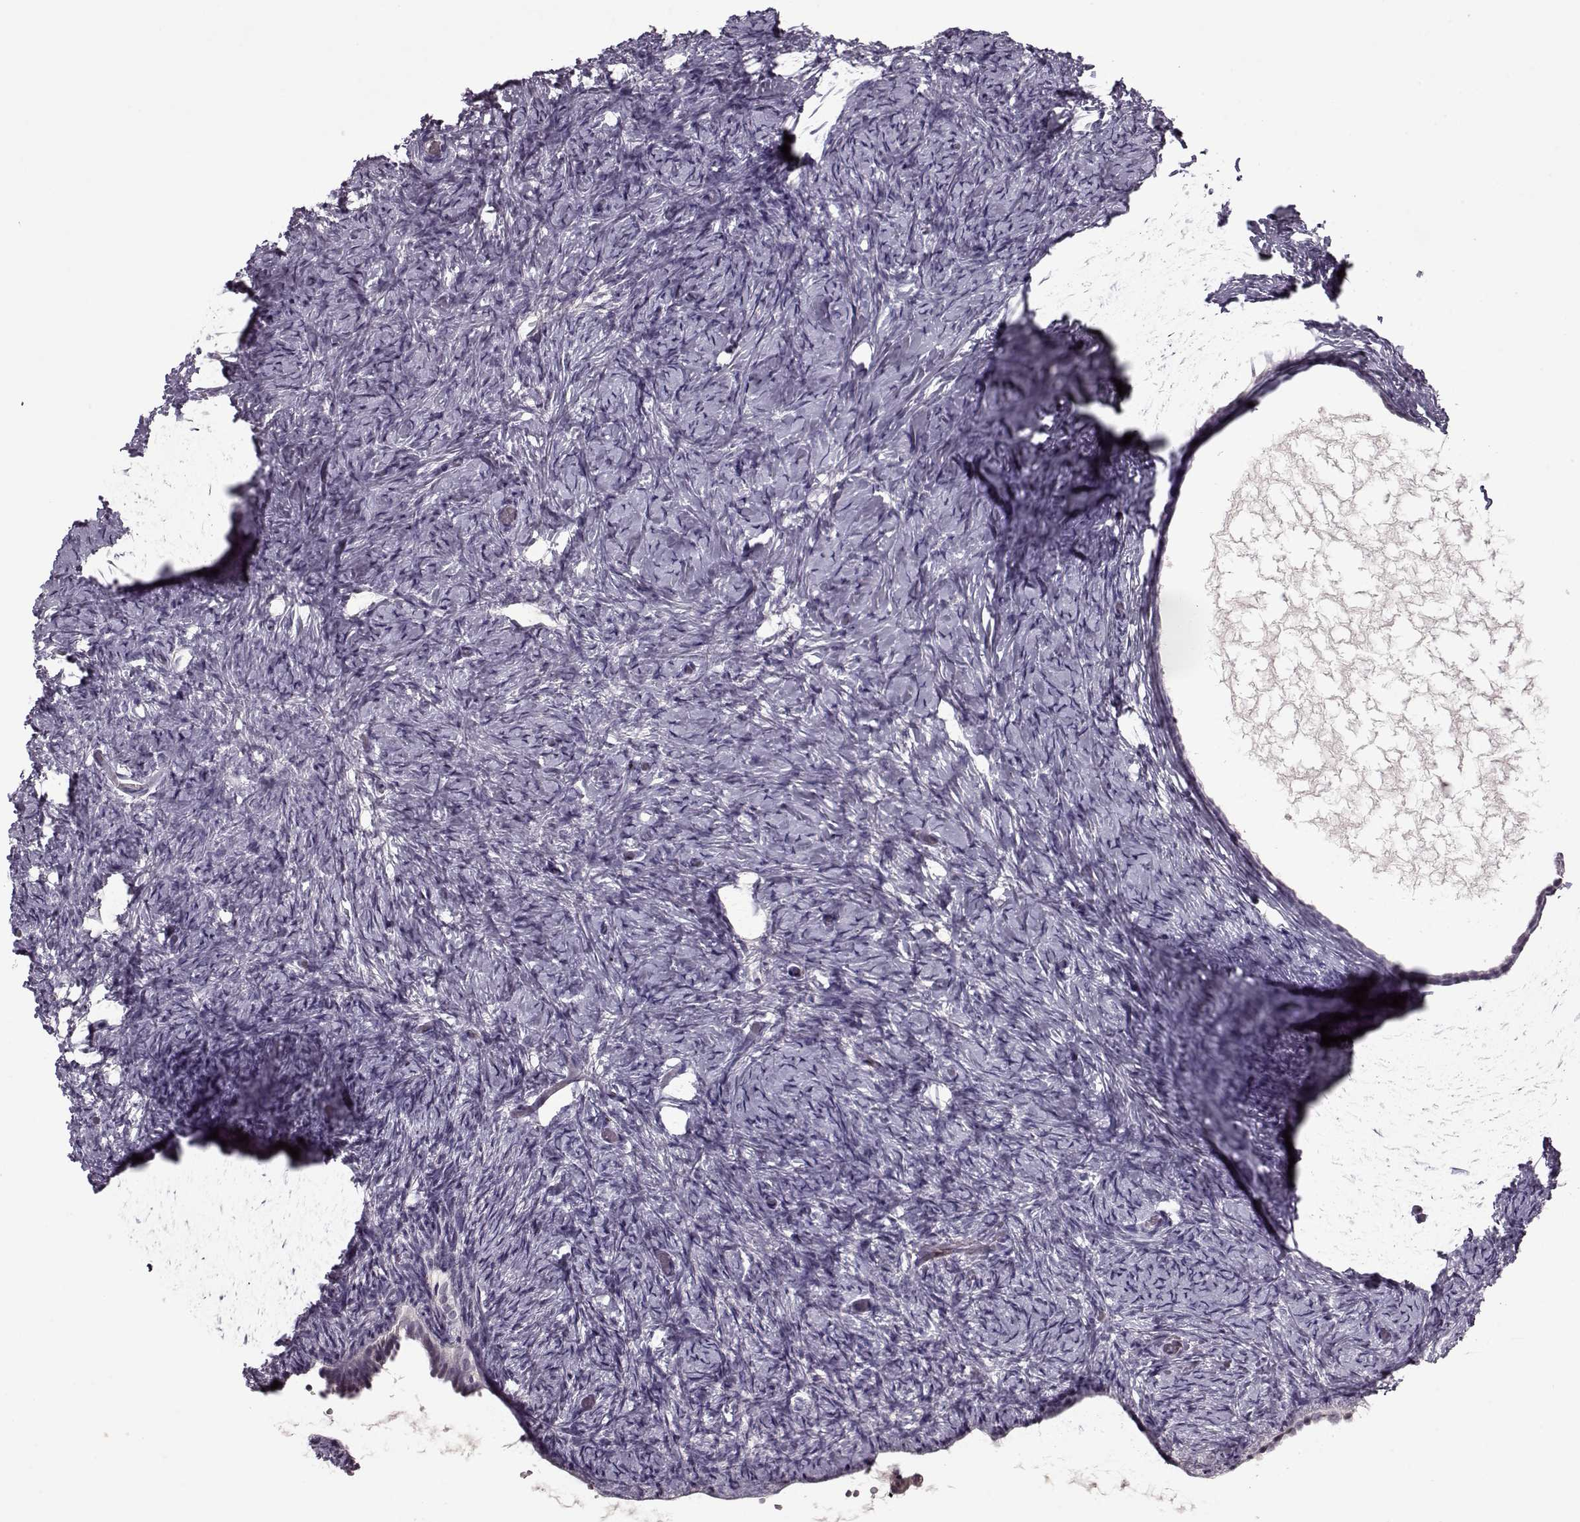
{"staining": {"intensity": "negative", "quantity": "none", "location": "none"}, "tissue": "ovary", "cell_type": "Ovarian stroma cells", "image_type": "normal", "snomed": [{"axis": "morphology", "description": "Normal tissue, NOS"}, {"axis": "topography", "description": "Ovary"}], "caption": "High power microscopy photomicrograph of an IHC photomicrograph of benign ovary, revealing no significant expression in ovarian stroma cells. (Stains: DAB (3,3'-diaminobenzidine) immunohistochemistry (IHC) with hematoxylin counter stain, Microscopy: brightfield microscopy at high magnification).", "gene": "ACOT11", "patient": {"sex": "female", "age": 39}}